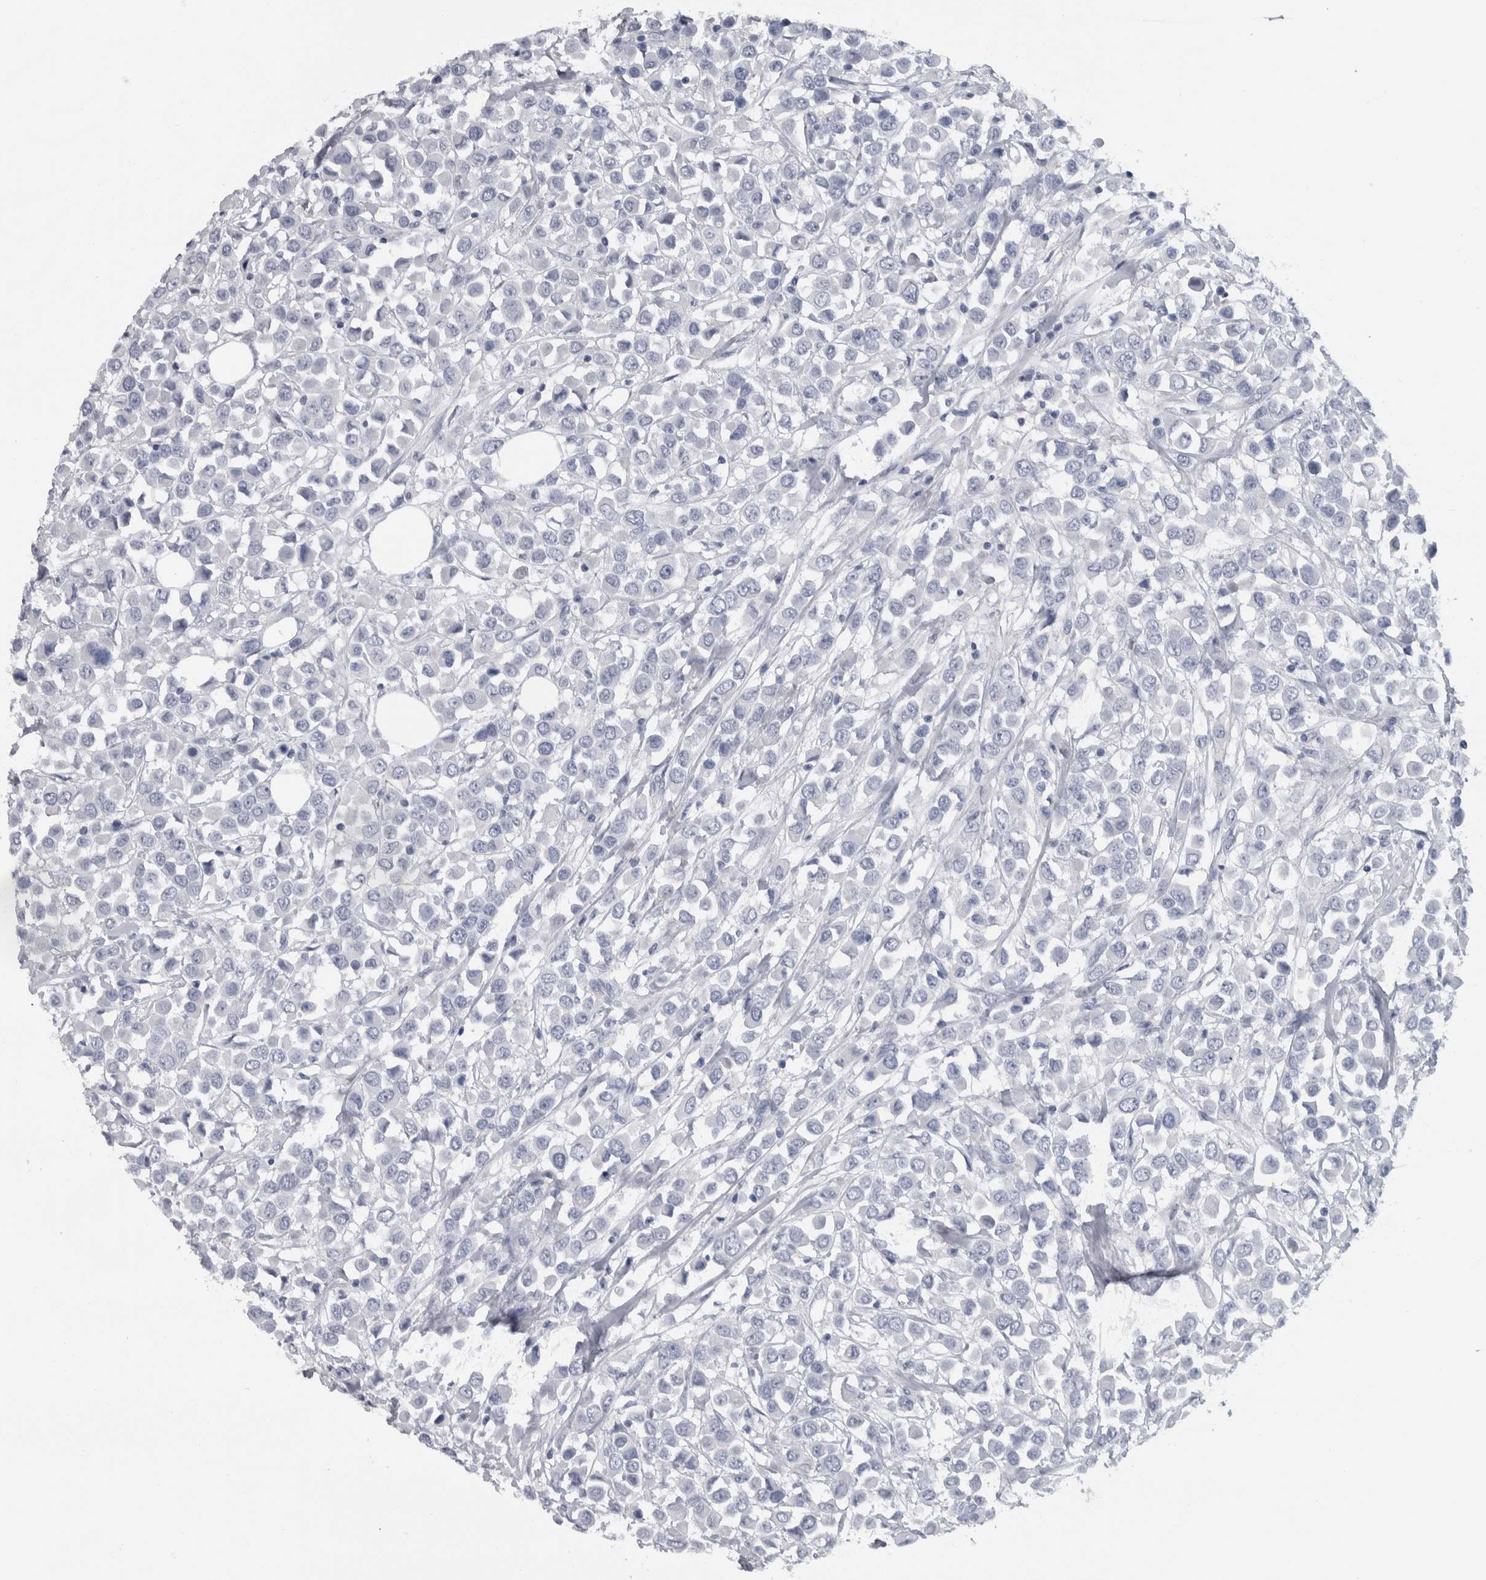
{"staining": {"intensity": "negative", "quantity": "none", "location": "none"}, "tissue": "breast cancer", "cell_type": "Tumor cells", "image_type": "cancer", "snomed": [{"axis": "morphology", "description": "Duct carcinoma"}, {"axis": "topography", "description": "Breast"}], "caption": "Tumor cells are negative for protein expression in human breast infiltrating ductal carcinoma.", "gene": "CDH17", "patient": {"sex": "female", "age": 61}}